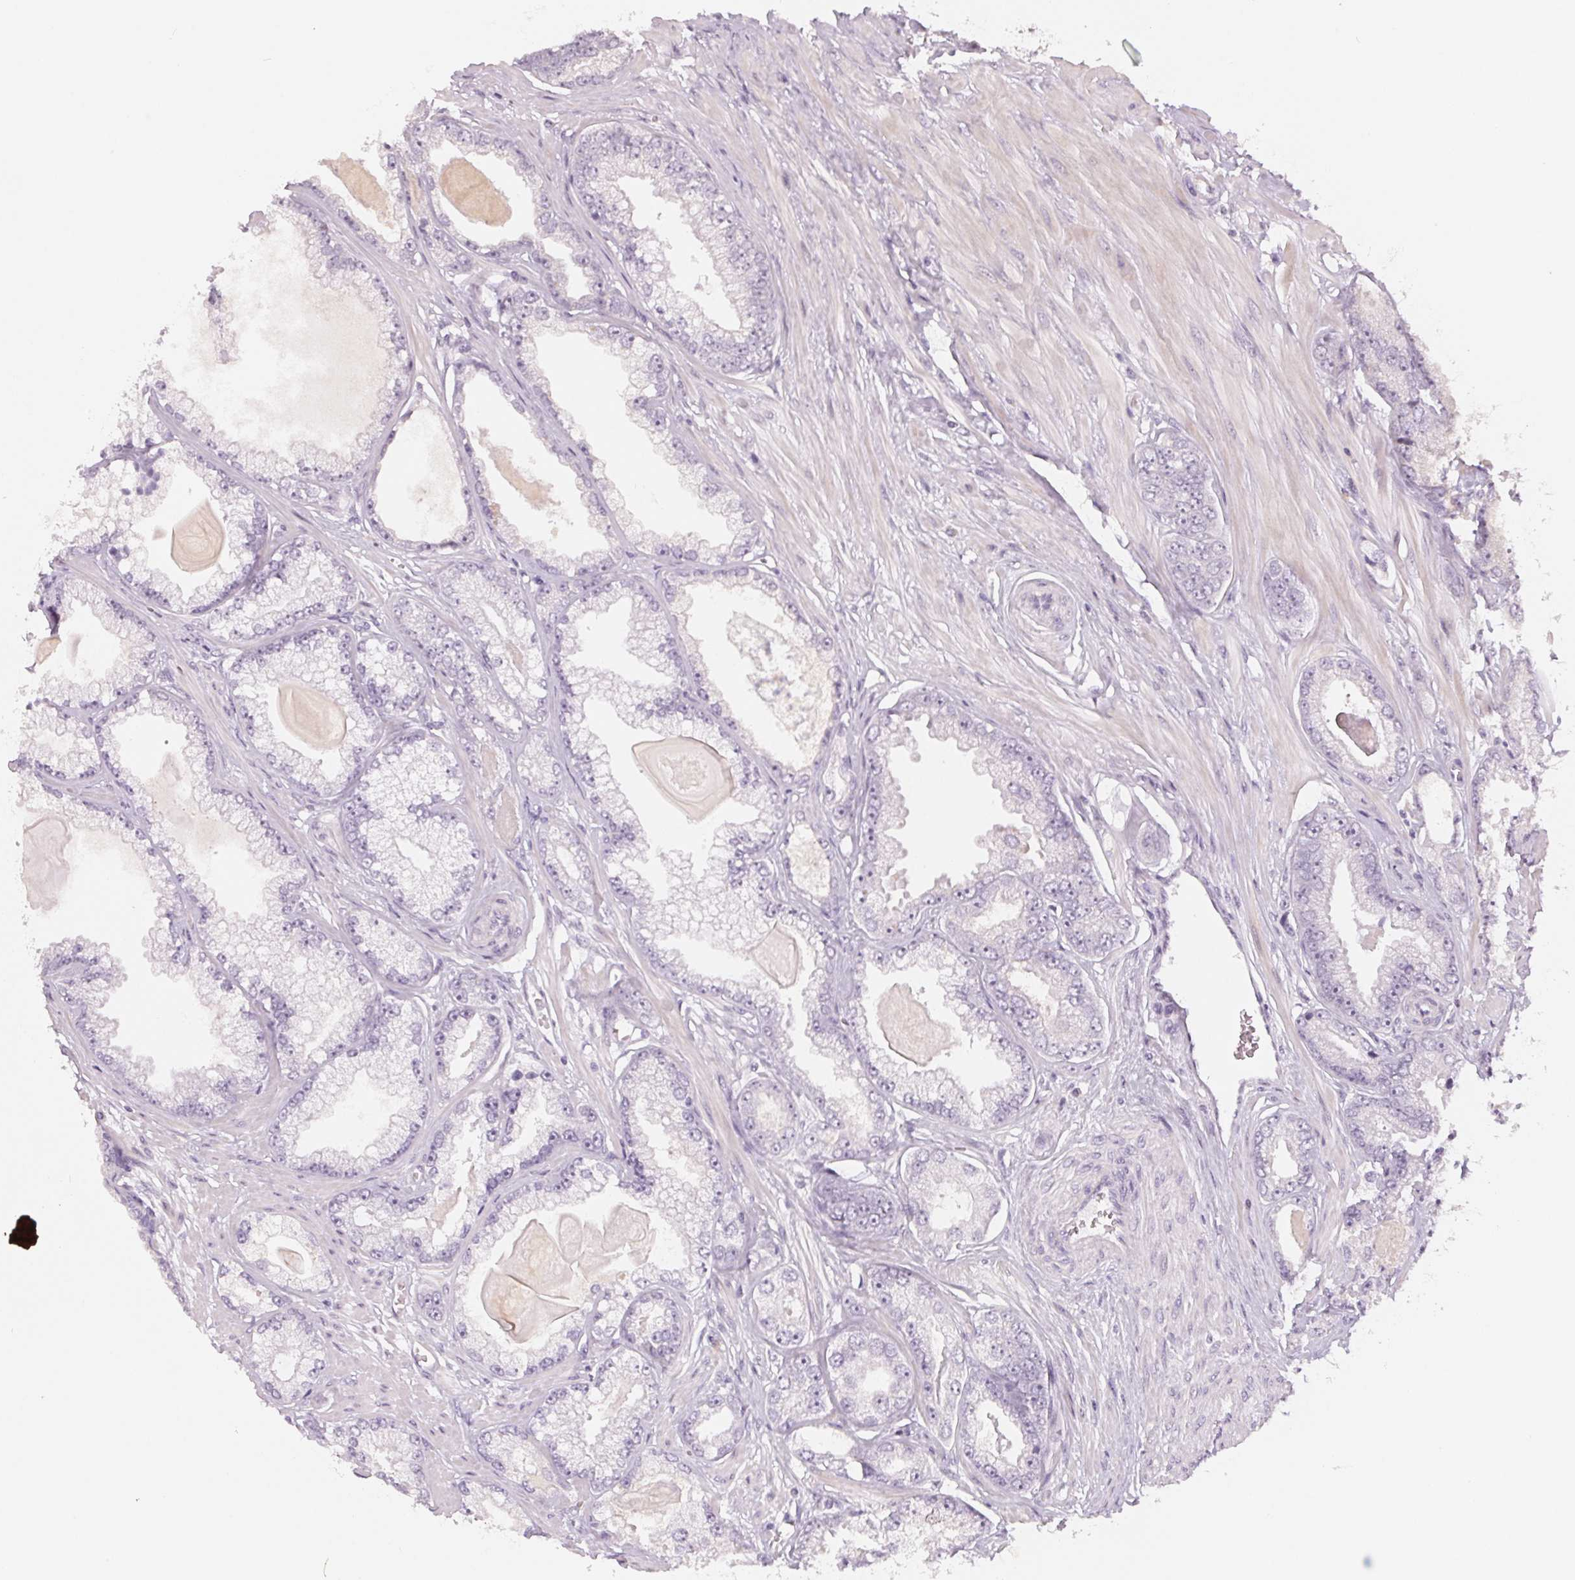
{"staining": {"intensity": "negative", "quantity": "none", "location": "none"}, "tissue": "prostate cancer", "cell_type": "Tumor cells", "image_type": "cancer", "snomed": [{"axis": "morphology", "description": "Adenocarcinoma, Low grade"}, {"axis": "topography", "description": "Prostate"}], "caption": "Immunohistochemistry (IHC) of prostate cancer (adenocarcinoma (low-grade)) shows no positivity in tumor cells. (Stains: DAB (3,3'-diaminobenzidine) immunohistochemistry with hematoxylin counter stain, Microscopy: brightfield microscopy at high magnification).", "gene": "ZBBX", "patient": {"sex": "male", "age": 64}}